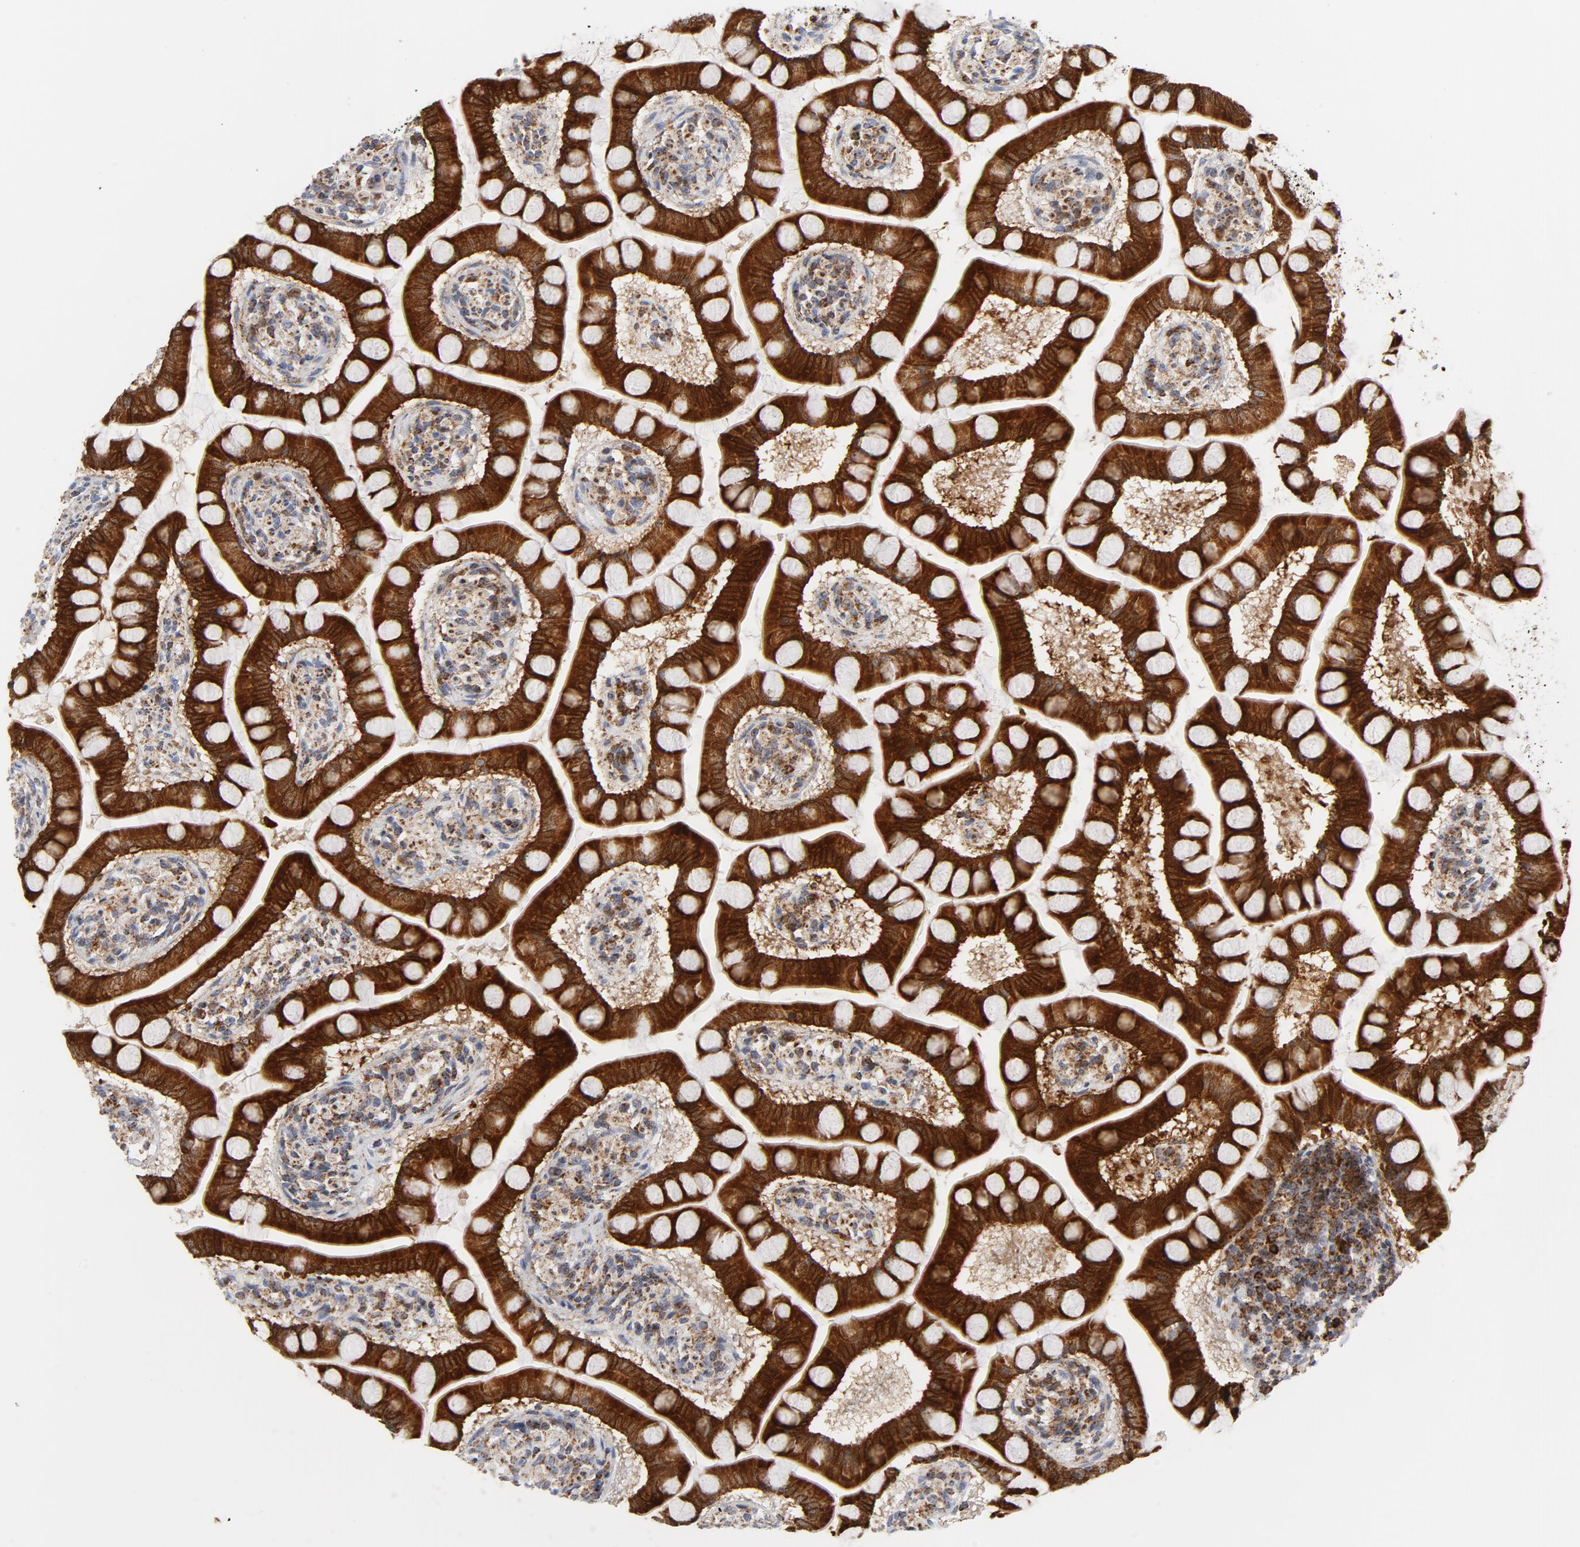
{"staining": {"intensity": "strong", "quantity": ">75%", "location": "cytoplasmic/membranous"}, "tissue": "small intestine", "cell_type": "Glandular cells", "image_type": "normal", "snomed": [{"axis": "morphology", "description": "Normal tissue, NOS"}, {"axis": "topography", "description": "Small intestine"}], "caption": "High-magnification brightfield microscopy of benign small intestine stained with DAB (3,3'-diaminobenzidine) (brown) and counterstained with hematoxylin (blue). glandular cells exhibit strong cytoplasmic/membranous staining is present in approximately>75% of cells. (Stains: DAB in brown, nuclei in blue, Microscopy: brightfield microscopy at high magnification).", "gene": "CYCS", "patient": {"sex": "male", "age": 41}}